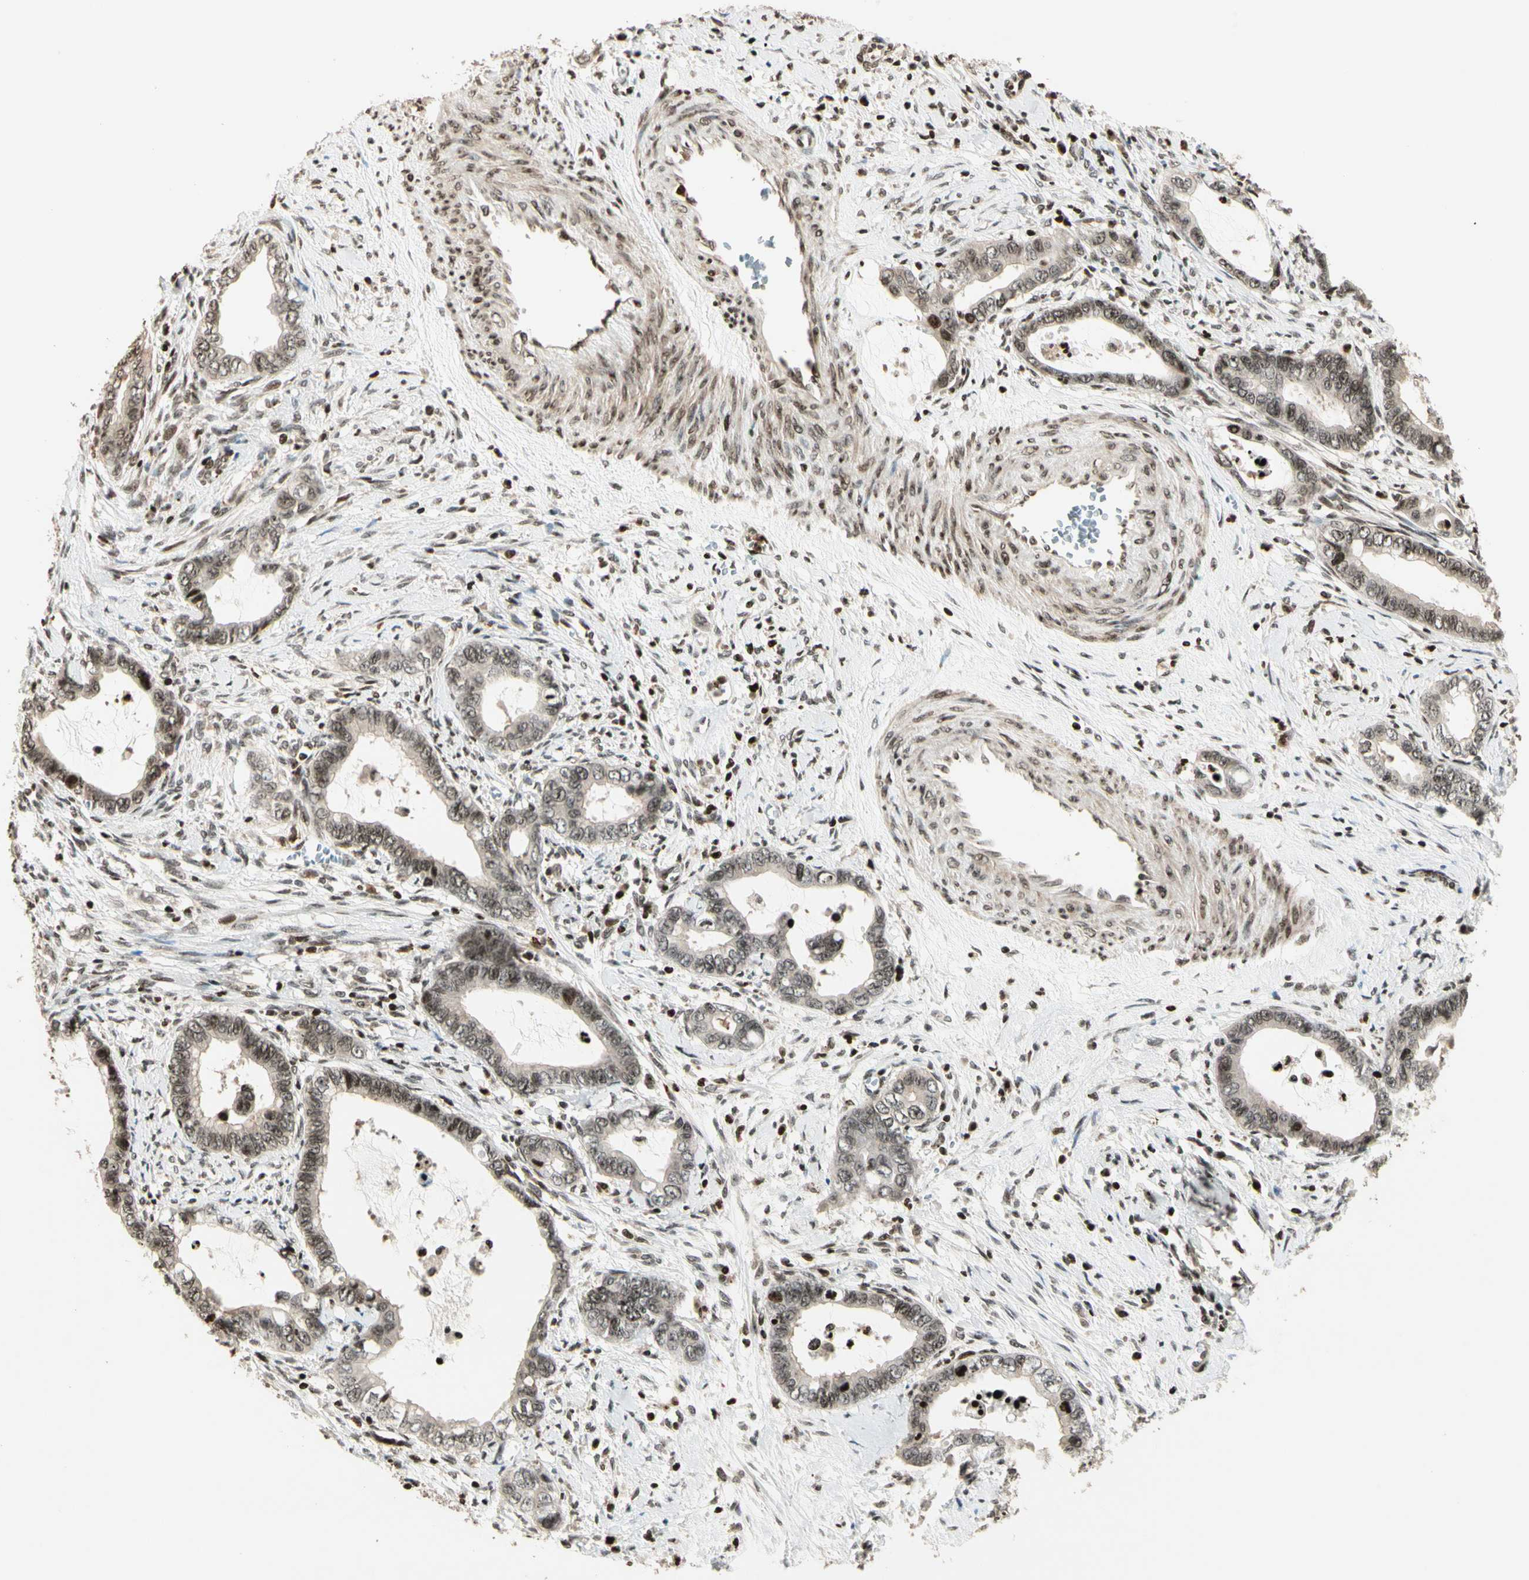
{"staining": {"intensity": "moderate", "quantity": ">75%", "location": "nuclear"}, "tissue": "cervical cancer", "cell_type": "Tumor cells", "image_type": "cancer", "snomed": [{"axis": "morphology", "description": "Adenocarcinoma, NOS"}, {"axis": "topography", "description": "Cervix"}], "caption": "Adenocarcinoma (cervical) was stained to show a protein in brown. There is medium levels of moderate nuclear positivity in about >75% of tumor cells.", "gene": "TSHZ3", "patient": {"sex": "female", "age": 44}}